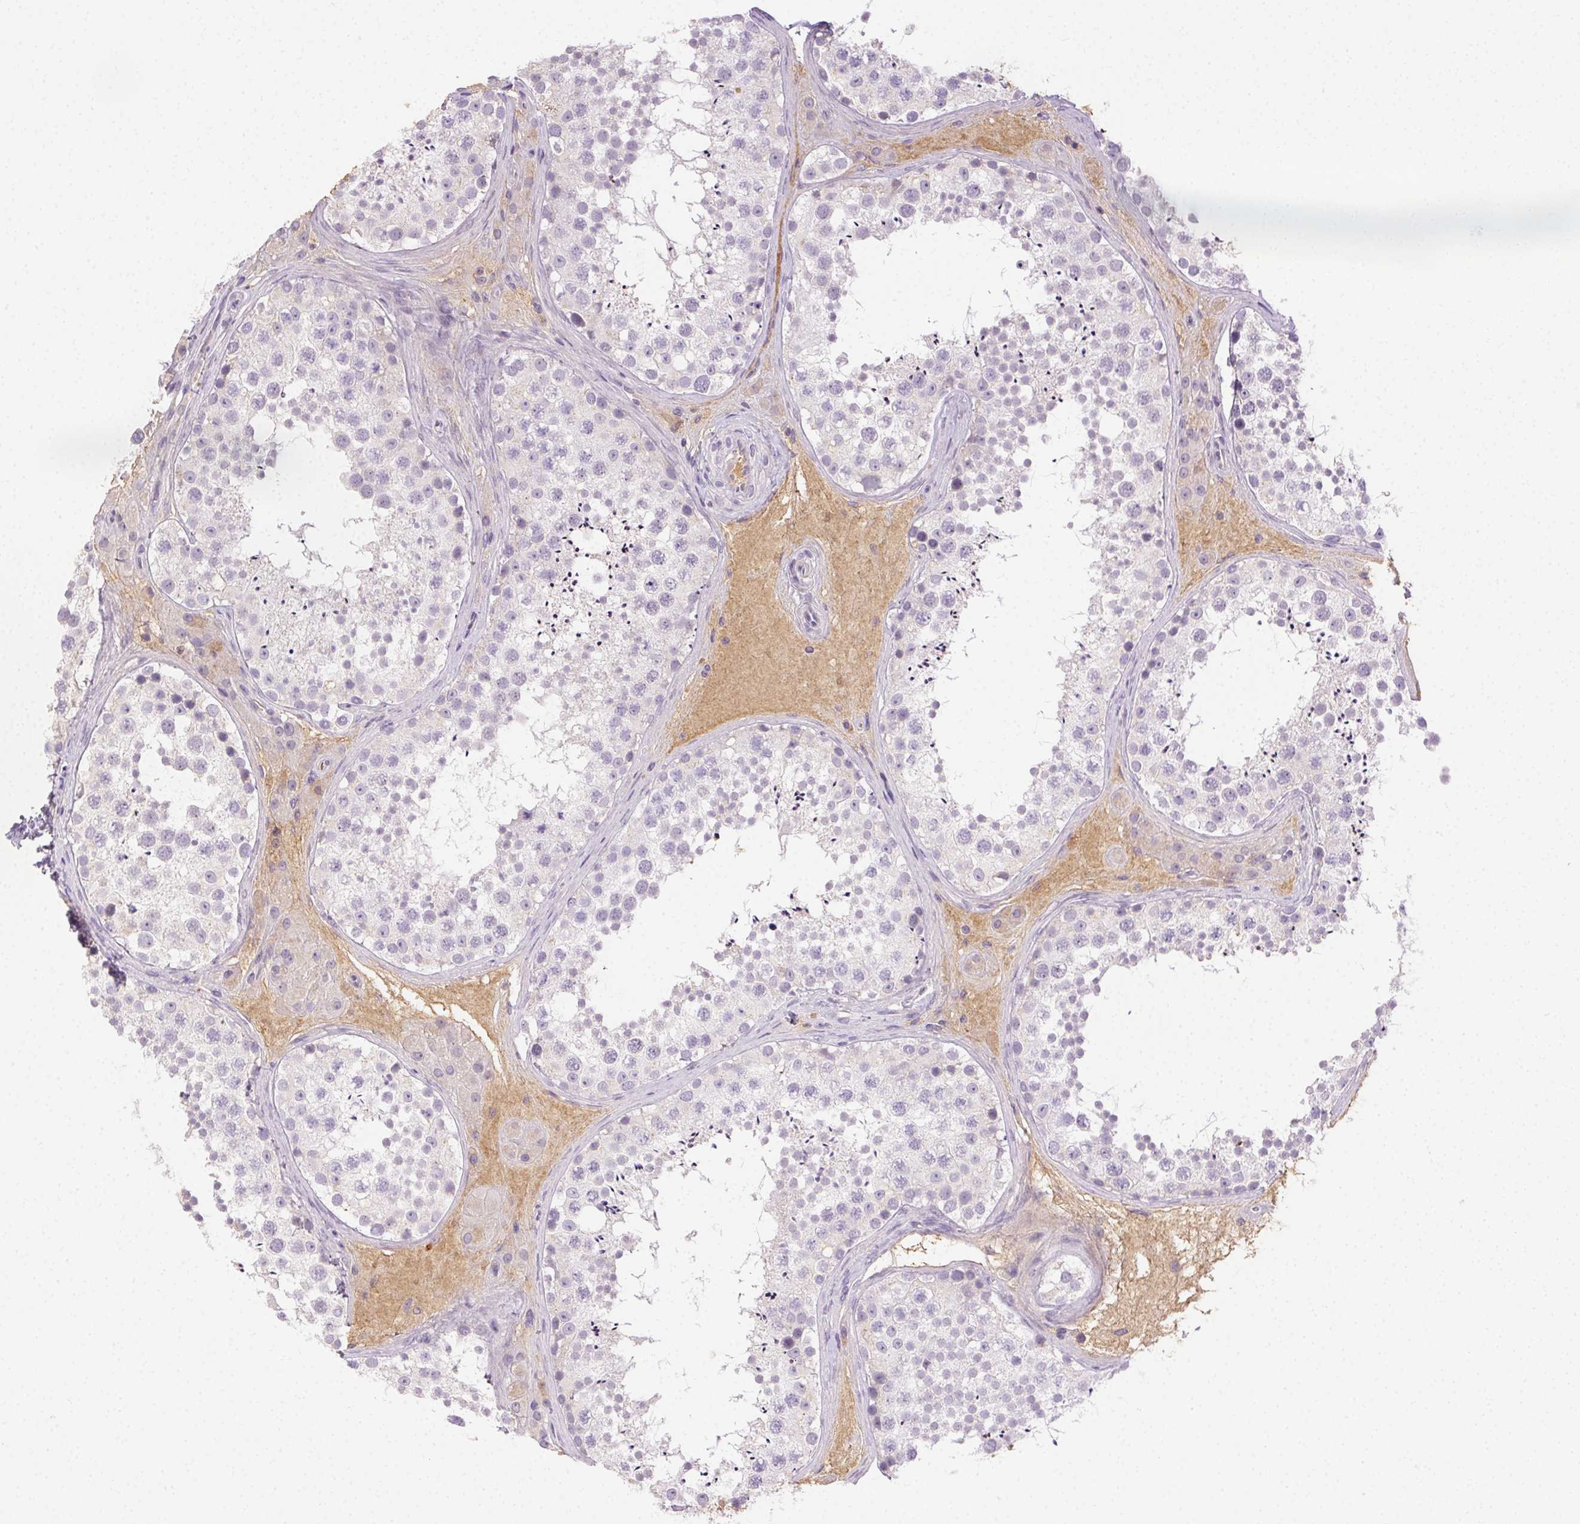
{"staining": {"intensity": "negative", "quantity": "none", "location": "none"}, "tissue": "testis", "cell_type": "Cells in seminiferous ducts", "image_type": "normal", "snomed": [{"axis": "morphology", "description": "Normal tissue, NOS"}, {"axis": "topography", "description": "Testis"}], "caption": "Immunohistochemical staining of benign human testis reveals no significant expression in cells in seminiferous ducts.", "gene": "BPIFB2", "patient": {"sex": "male", "age": 41}}